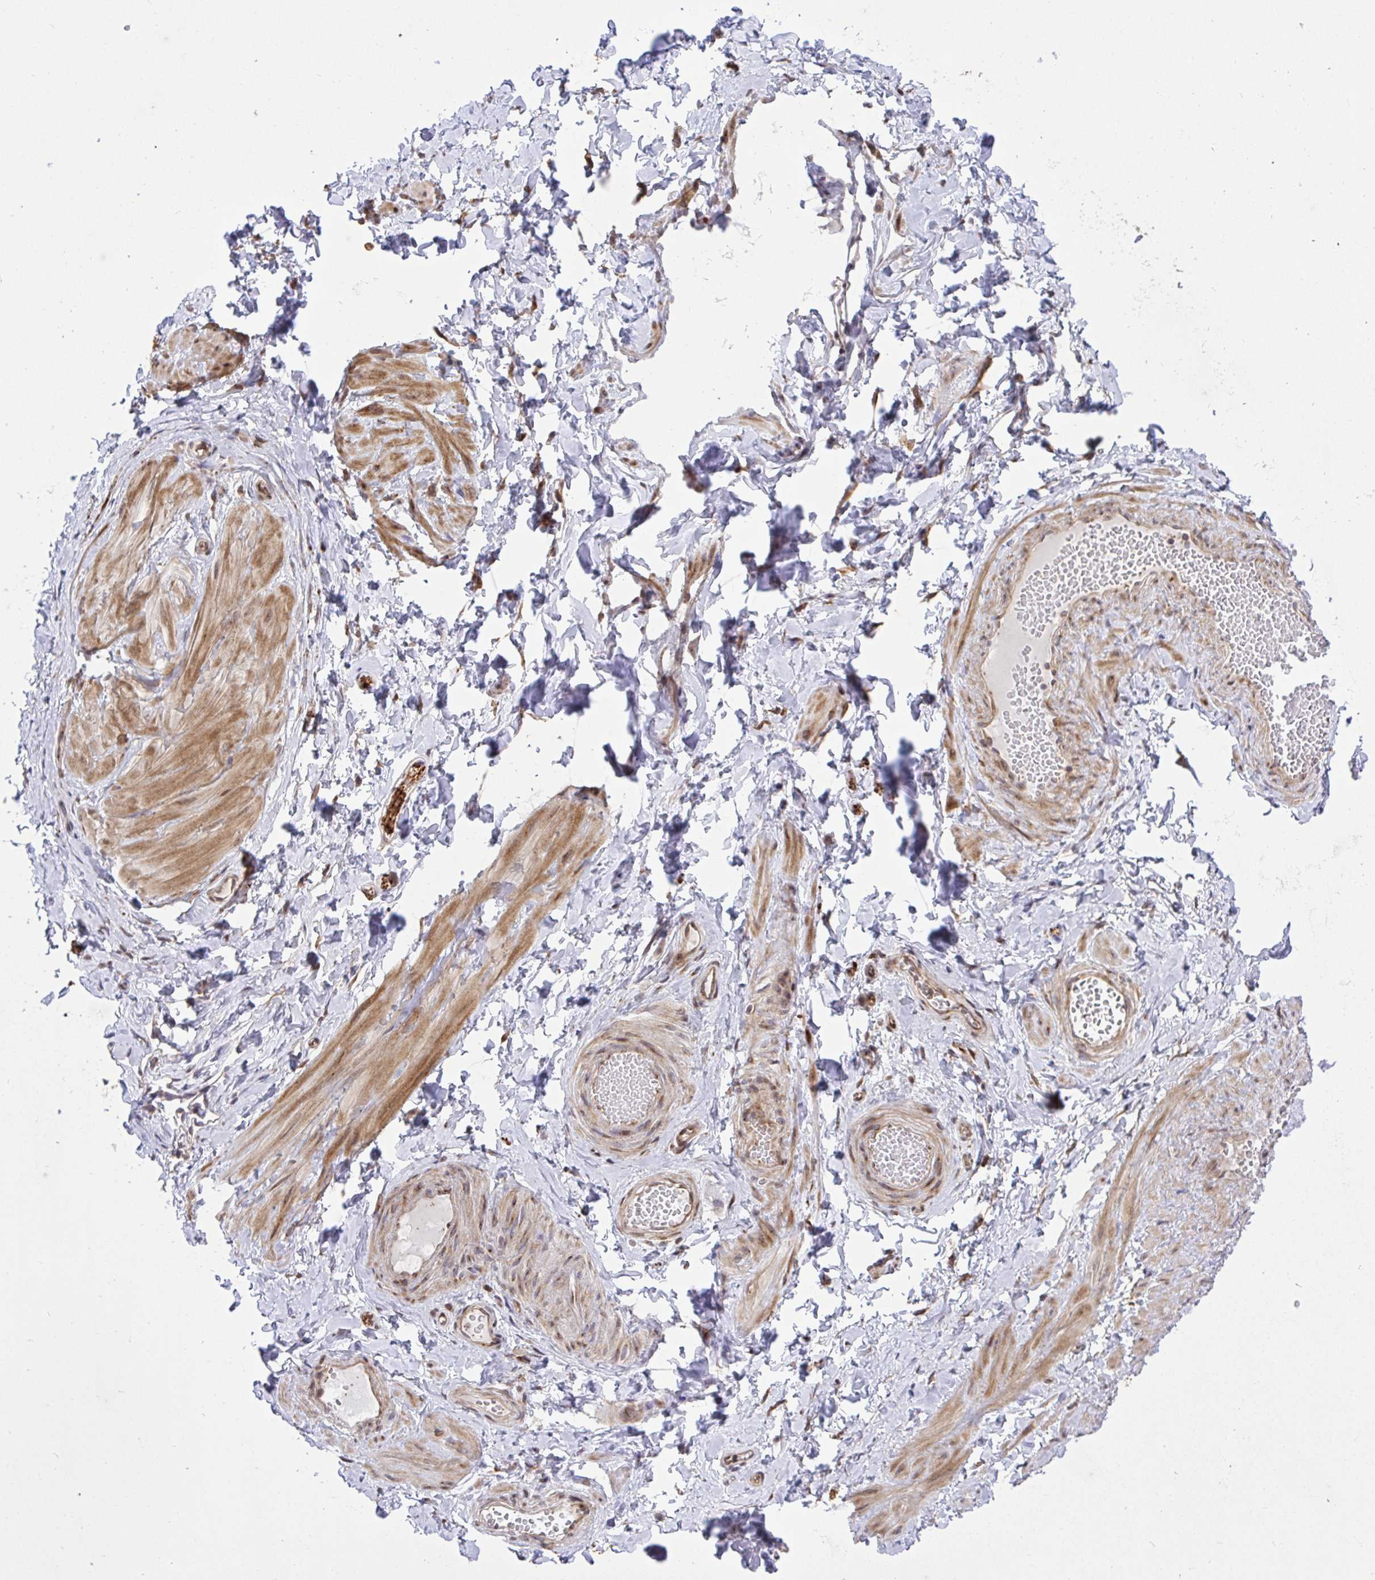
{"staining": {"intensity": "negative", "quantity": "none", "location": "none"}, "tissue": "adipose tissue", "cell_type": "Adipocytes", "image_type": "normal", "snomed": [{"axis": "morphology", "description": "Normal tissue, NOS"}, {"axis": "topography", "description": "Epididymis, spermatic cord, NOS"}, {"axis": "topography", "description": "Epididymis"}, {"axis": "topography", "description": "Peripheral nerve tissue"}], "caption": "Protein analysis of benign adipose tissue reveals no significant positivity in adipocytes.", "gene": "ERI1", "patient": {"sex": "male", "age": 29}}